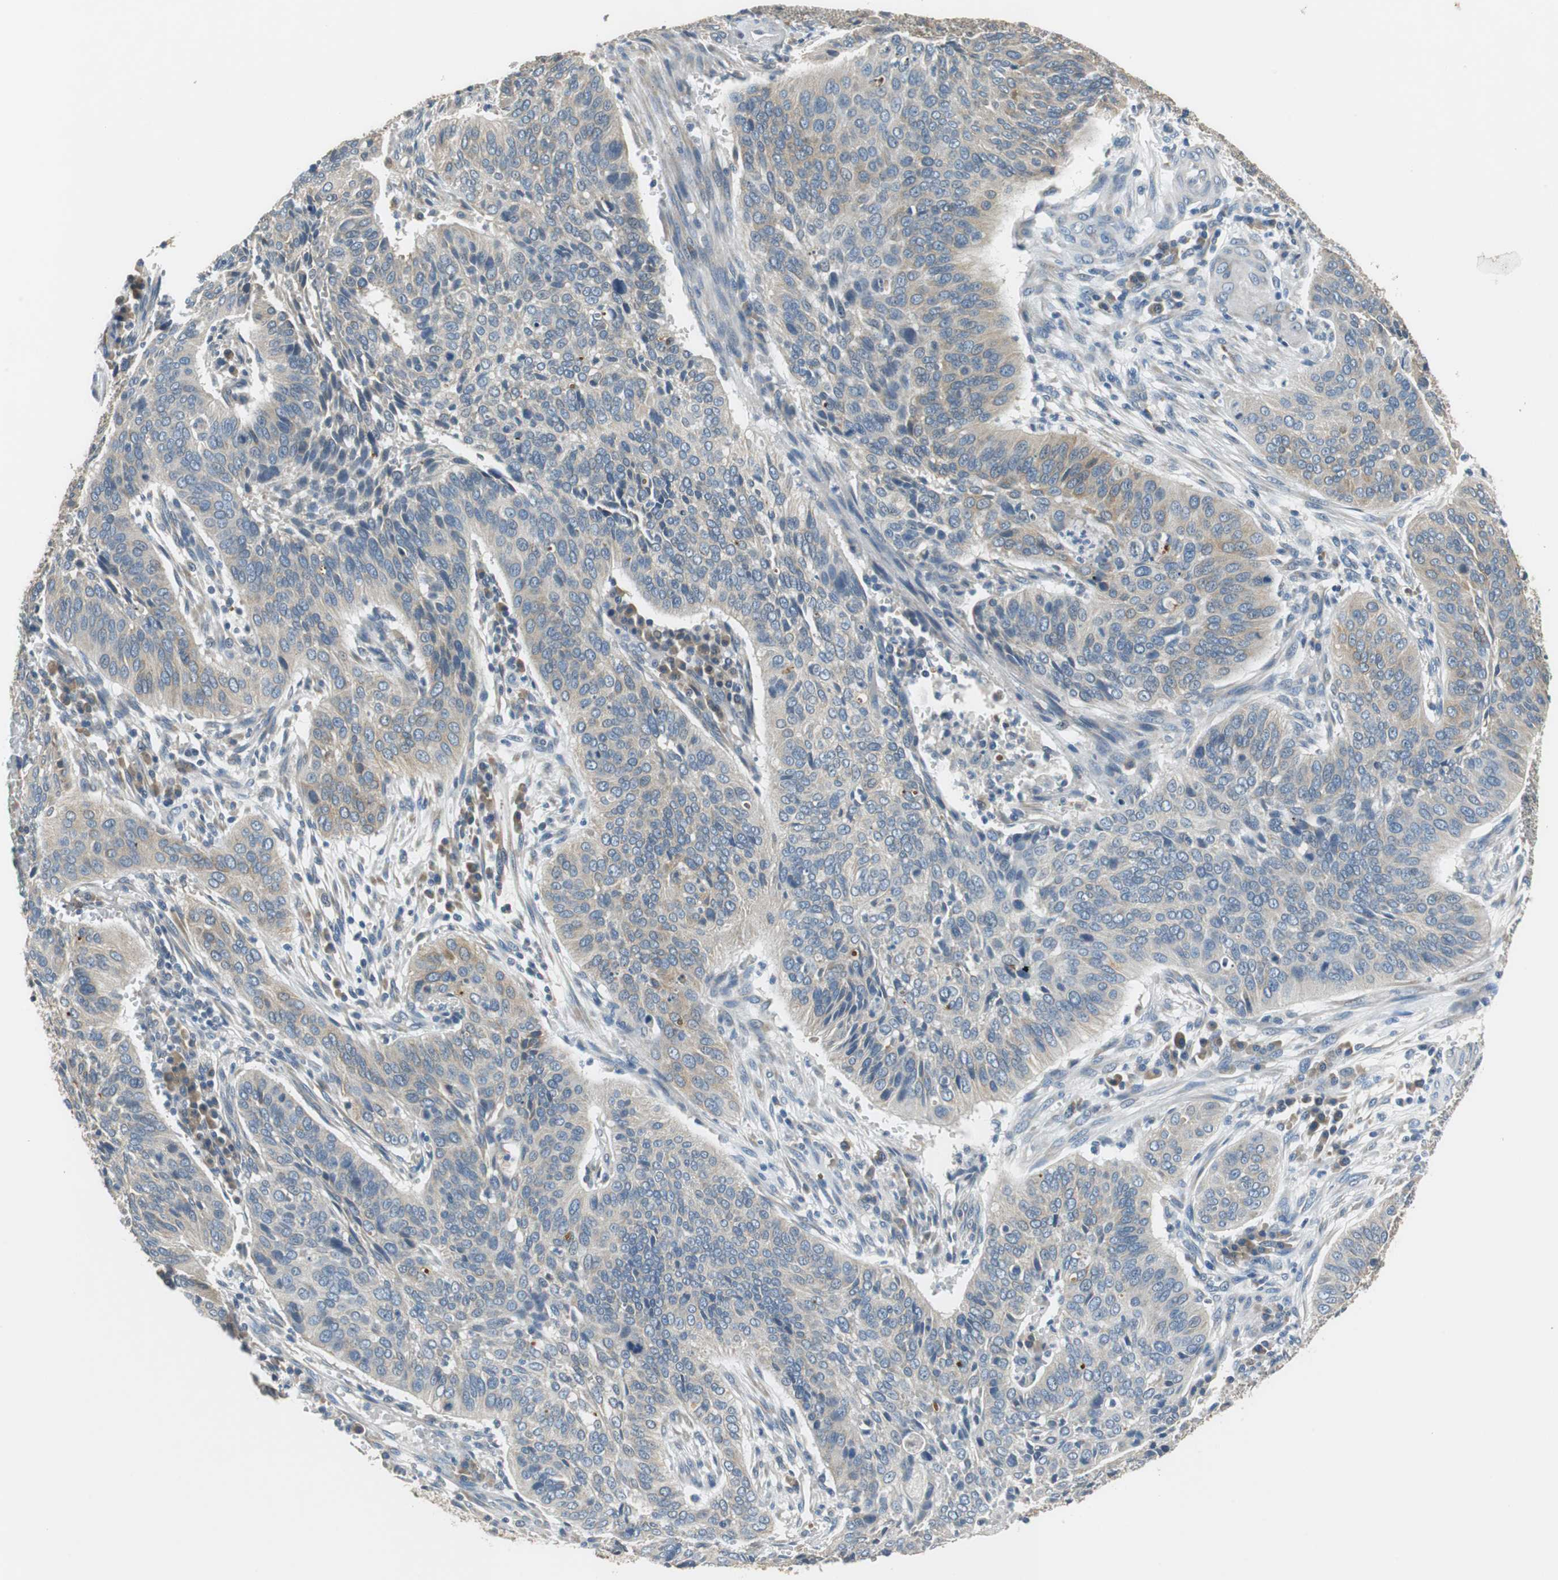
{"staining": {"intensity": "weak", "quantity": "25%-75%", "location": "cytoplasmic/membranous"}, "tissue": "cervical cancer", "cell_type": "Tumor cells", "image_type": "cancer", "snomed": [{"axis": "morphology", "description": "Squamous cell carcinoma, NOS"}, {"axis": "topography", "description": "Cervix"}], "caption": "Immunohistochemistry (DAB (3,3'-diaminobenzidine)) staining of squamous cell carcinoma (cervical) exhibits weak cytoplasmic/membranous protein positivity in approximately 25%-75% of tumor cells.", "gene": "FADS2", "patient": {"sex": "female", "age": 39}}